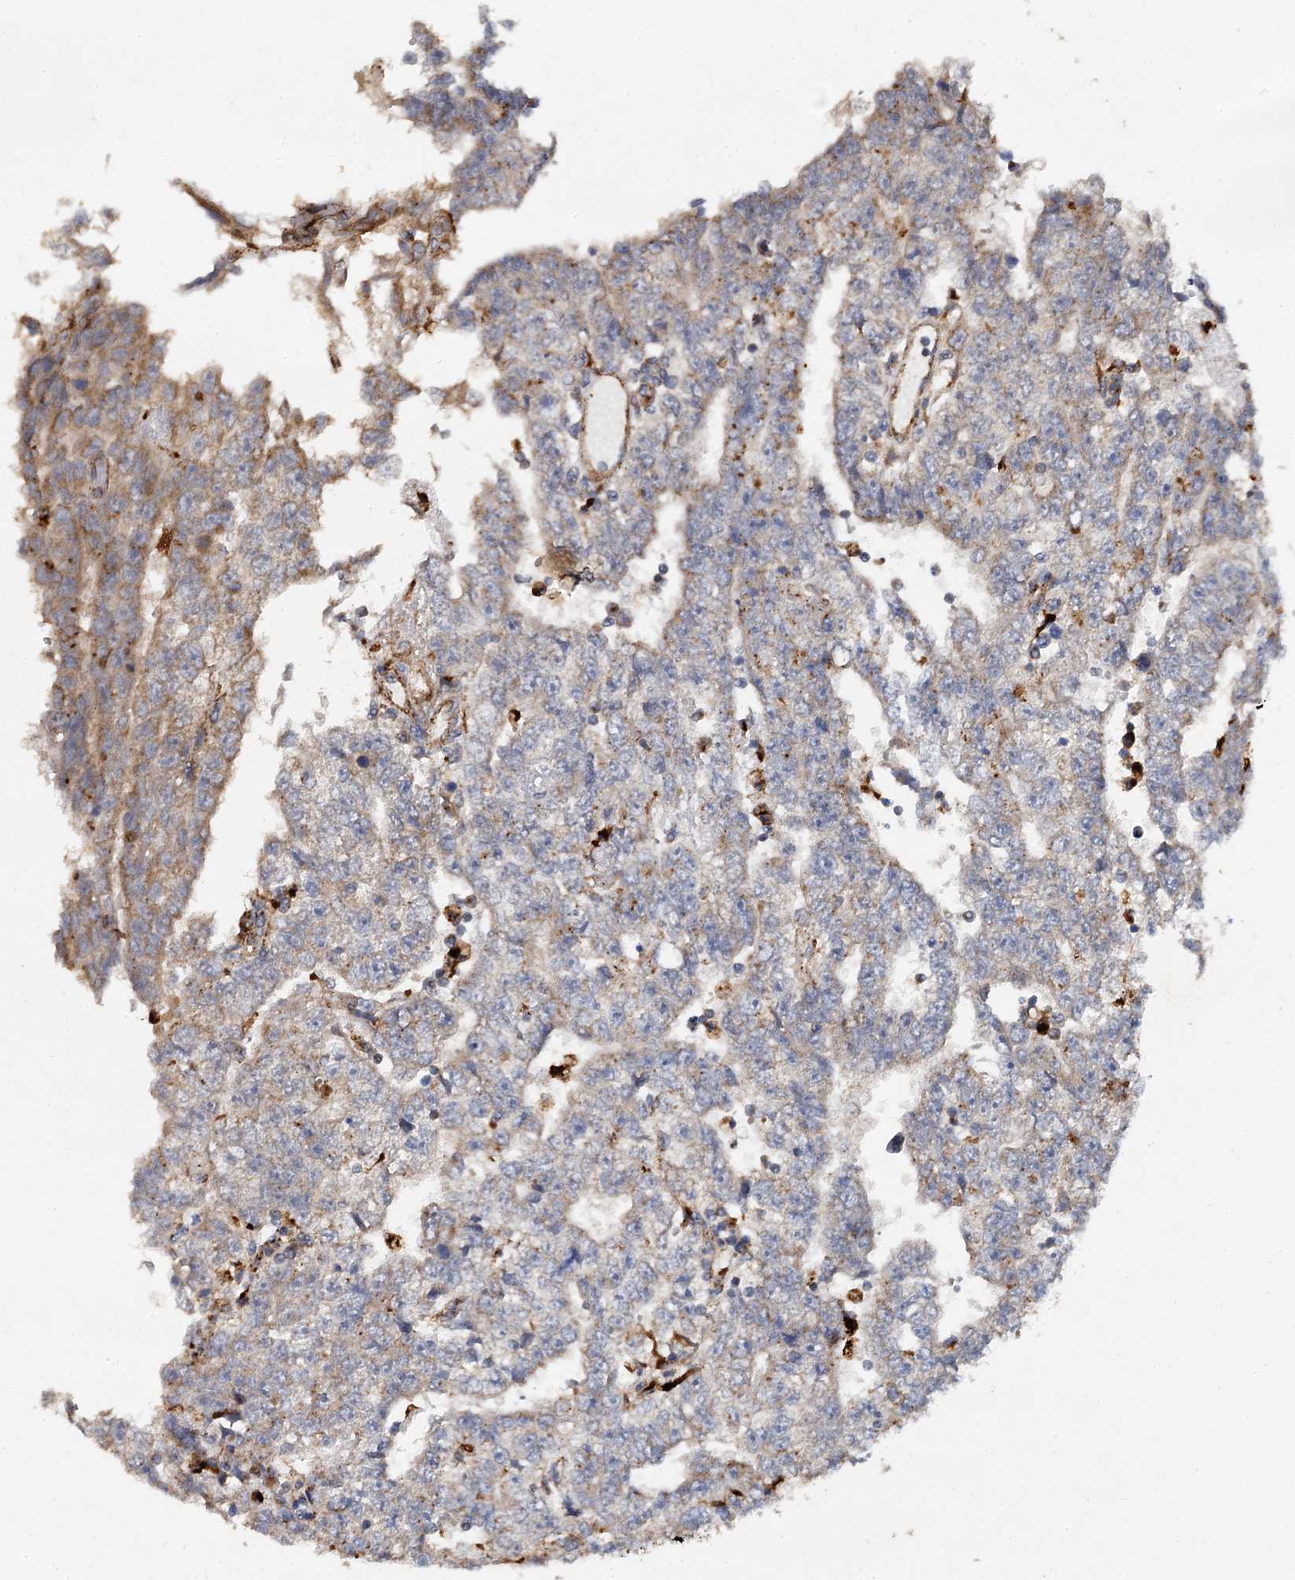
{"staining": {"intensity": "moderate", "quantity": "<25%", "location": "cytoplasmic/membranous"}, "tissue": "testis cancer", "cell_type": "Tumor cells", "image_type": "cancer", "snomed": [{"axis": "morphology", "description": "Carcinoma, Embryonal, NOS"}, {"axis": "topography", "description": "Testis"}], "caption": "A brown stain labels moderate cytoplasmic/membranous staining of a protein in human testis cancer tumor cells.", "gene": "GBA1", "patient": {"sex": "male", "age": 25}}